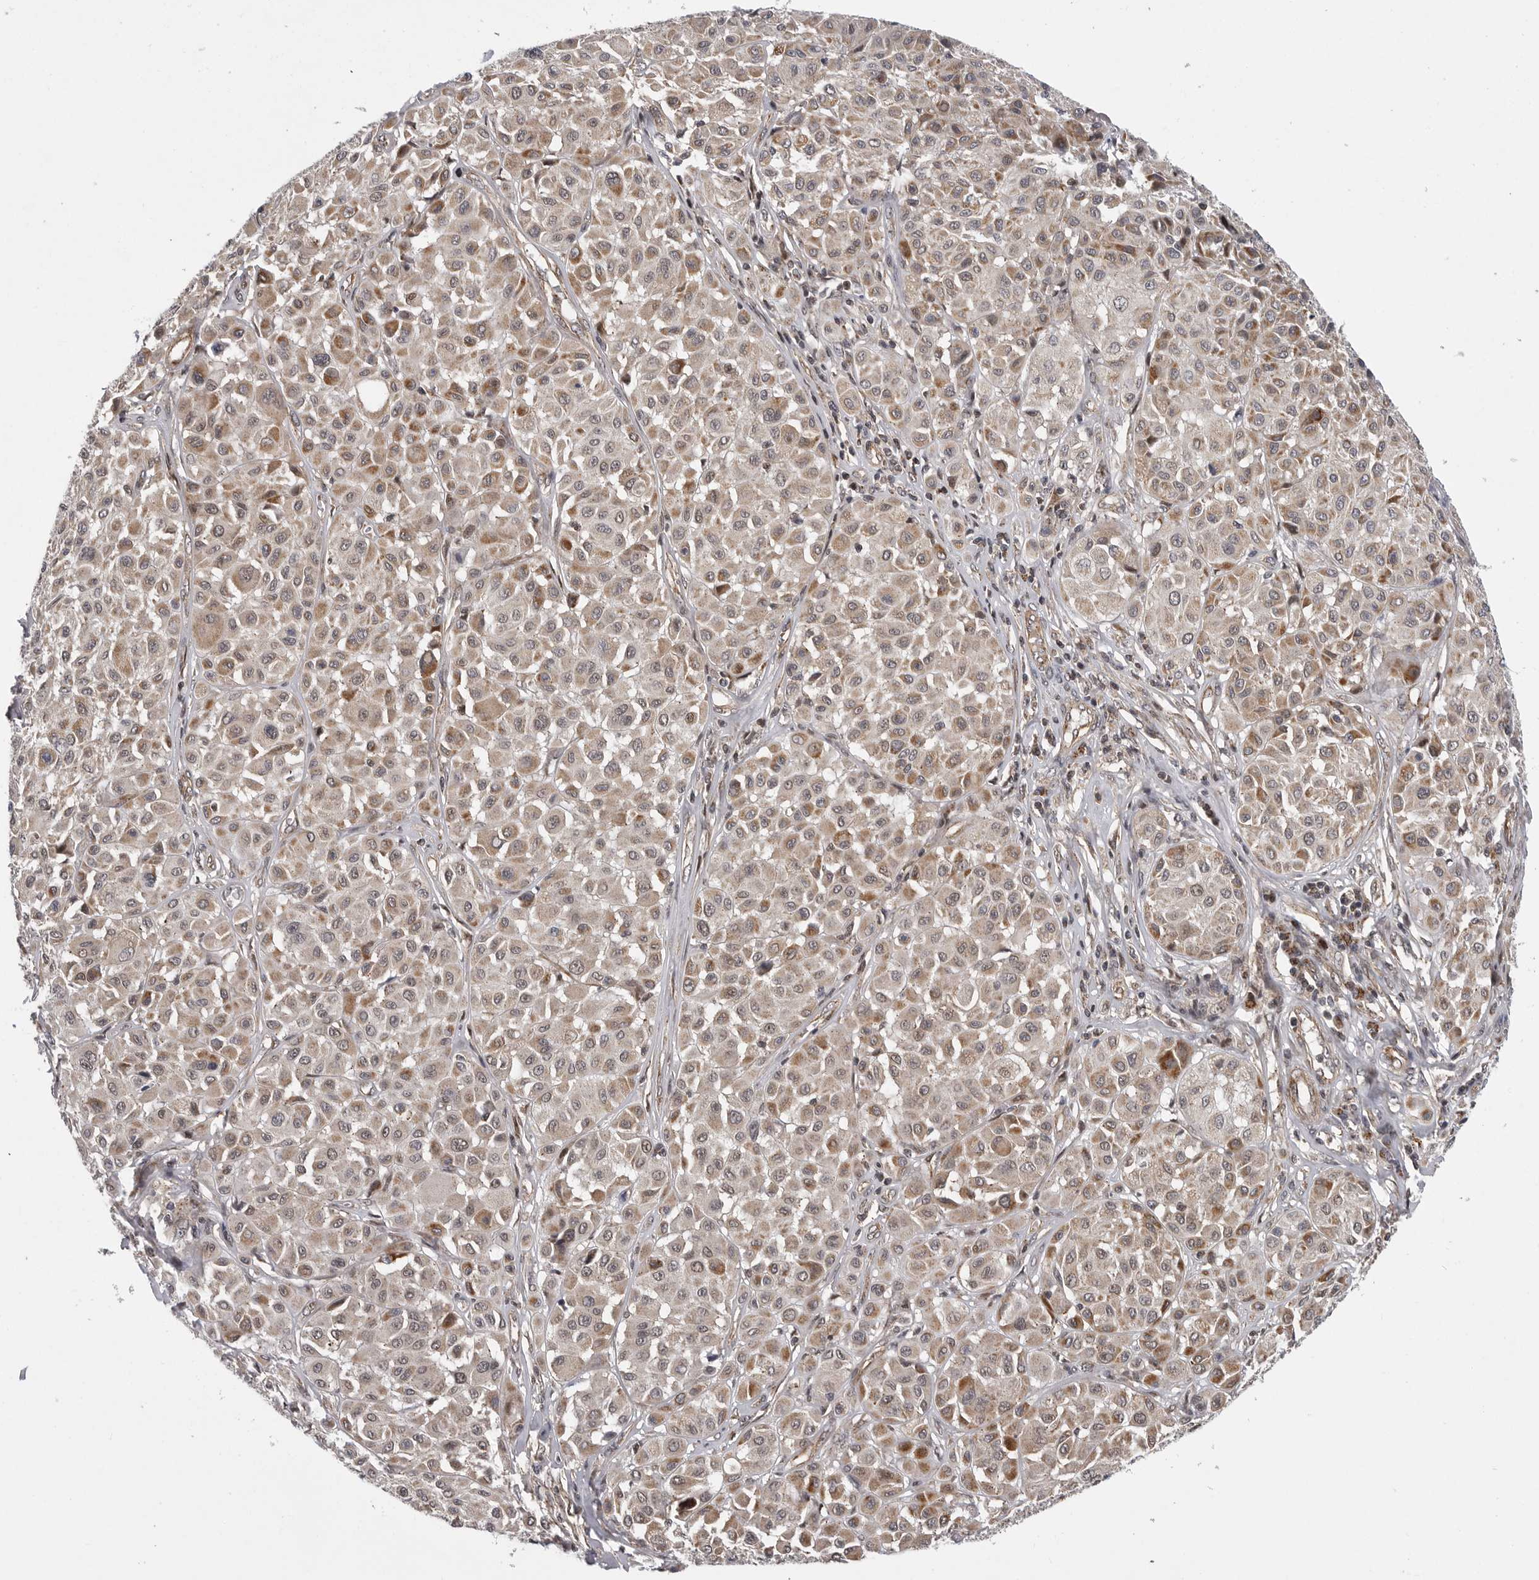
{"staining": {"intensity": "weak", "quantity": "25%-75%", "location": "cytoplasmic/membranous"}, "tissue": "melanoma", "cell_type": "Tumor cells", "image_type": "cancer", "snomed": [{"axis": "morphology", "description": "Malignant melanoma, Metastatic site"}, {"axis": "topography", "description": "Soft tissue"}], "caption": "An IHC image of tumor tissue is shown. Protein staining in brown shows weak cytoplasmic/membranous positivity in malignant melanoma (metastatic site) within tumor cells.", "gene": "TMPRSS11F", "patient": {"sex": "male", "age": 41}}